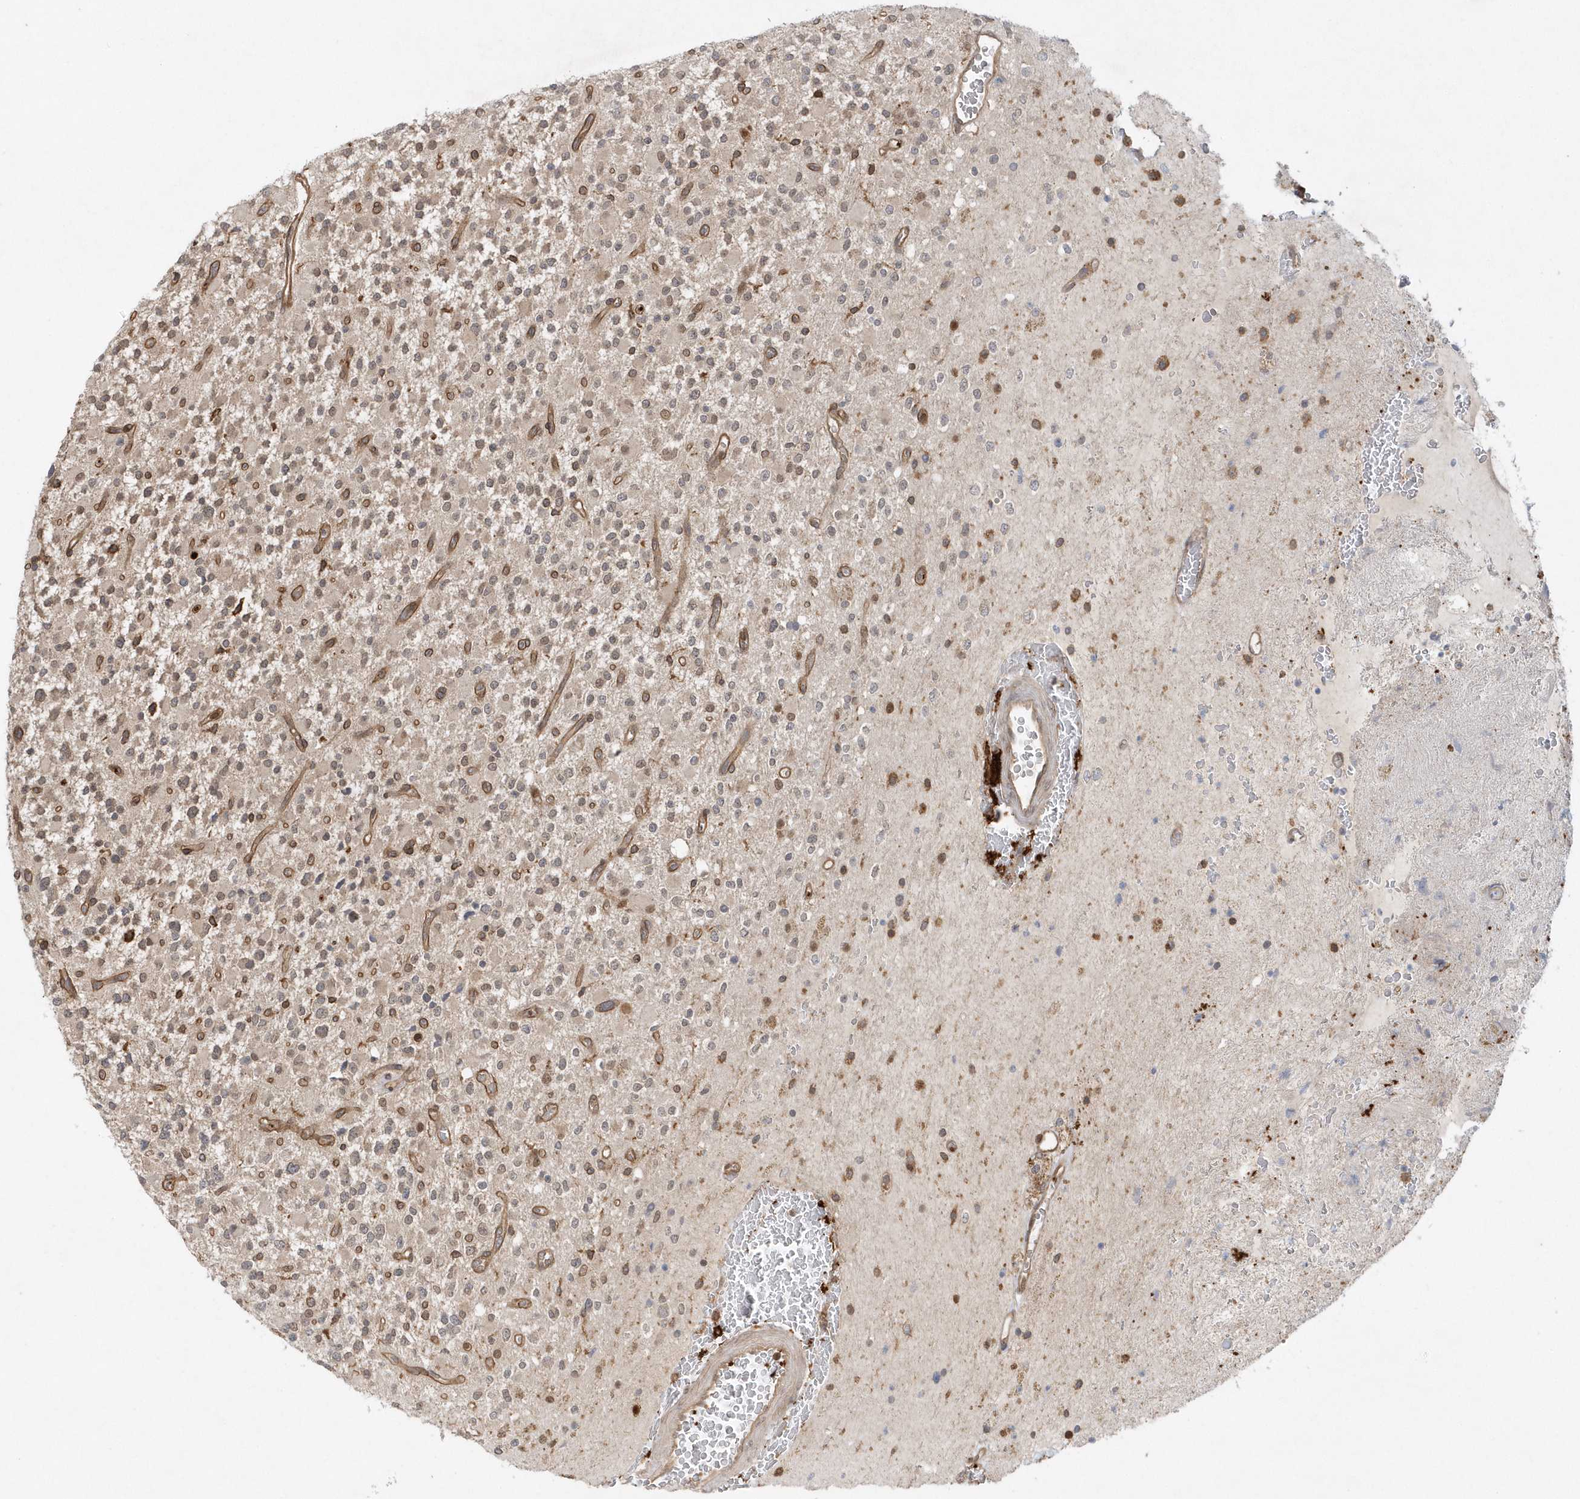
{"staining": {"intensity": "weak", "quantity": ">75%", "location": "cytoplasmic/membranous"}, "tissue": "glioma", "cell_type": "Tumor cells", "image_type": "cancer", "snomed": [{"axis": "morphology", "description": "Glioma, malignant, High grade"}, {"axis": "topography", "description": "Brain"}], "caption": "Protein staining of malignant glioma (high-grade) tissue reveals weak cytoplasmic/membranous staining in approximately >75% of tumor cells.", "gene": "ACYP1", "patient": {"sex": "male", "age": 34}}